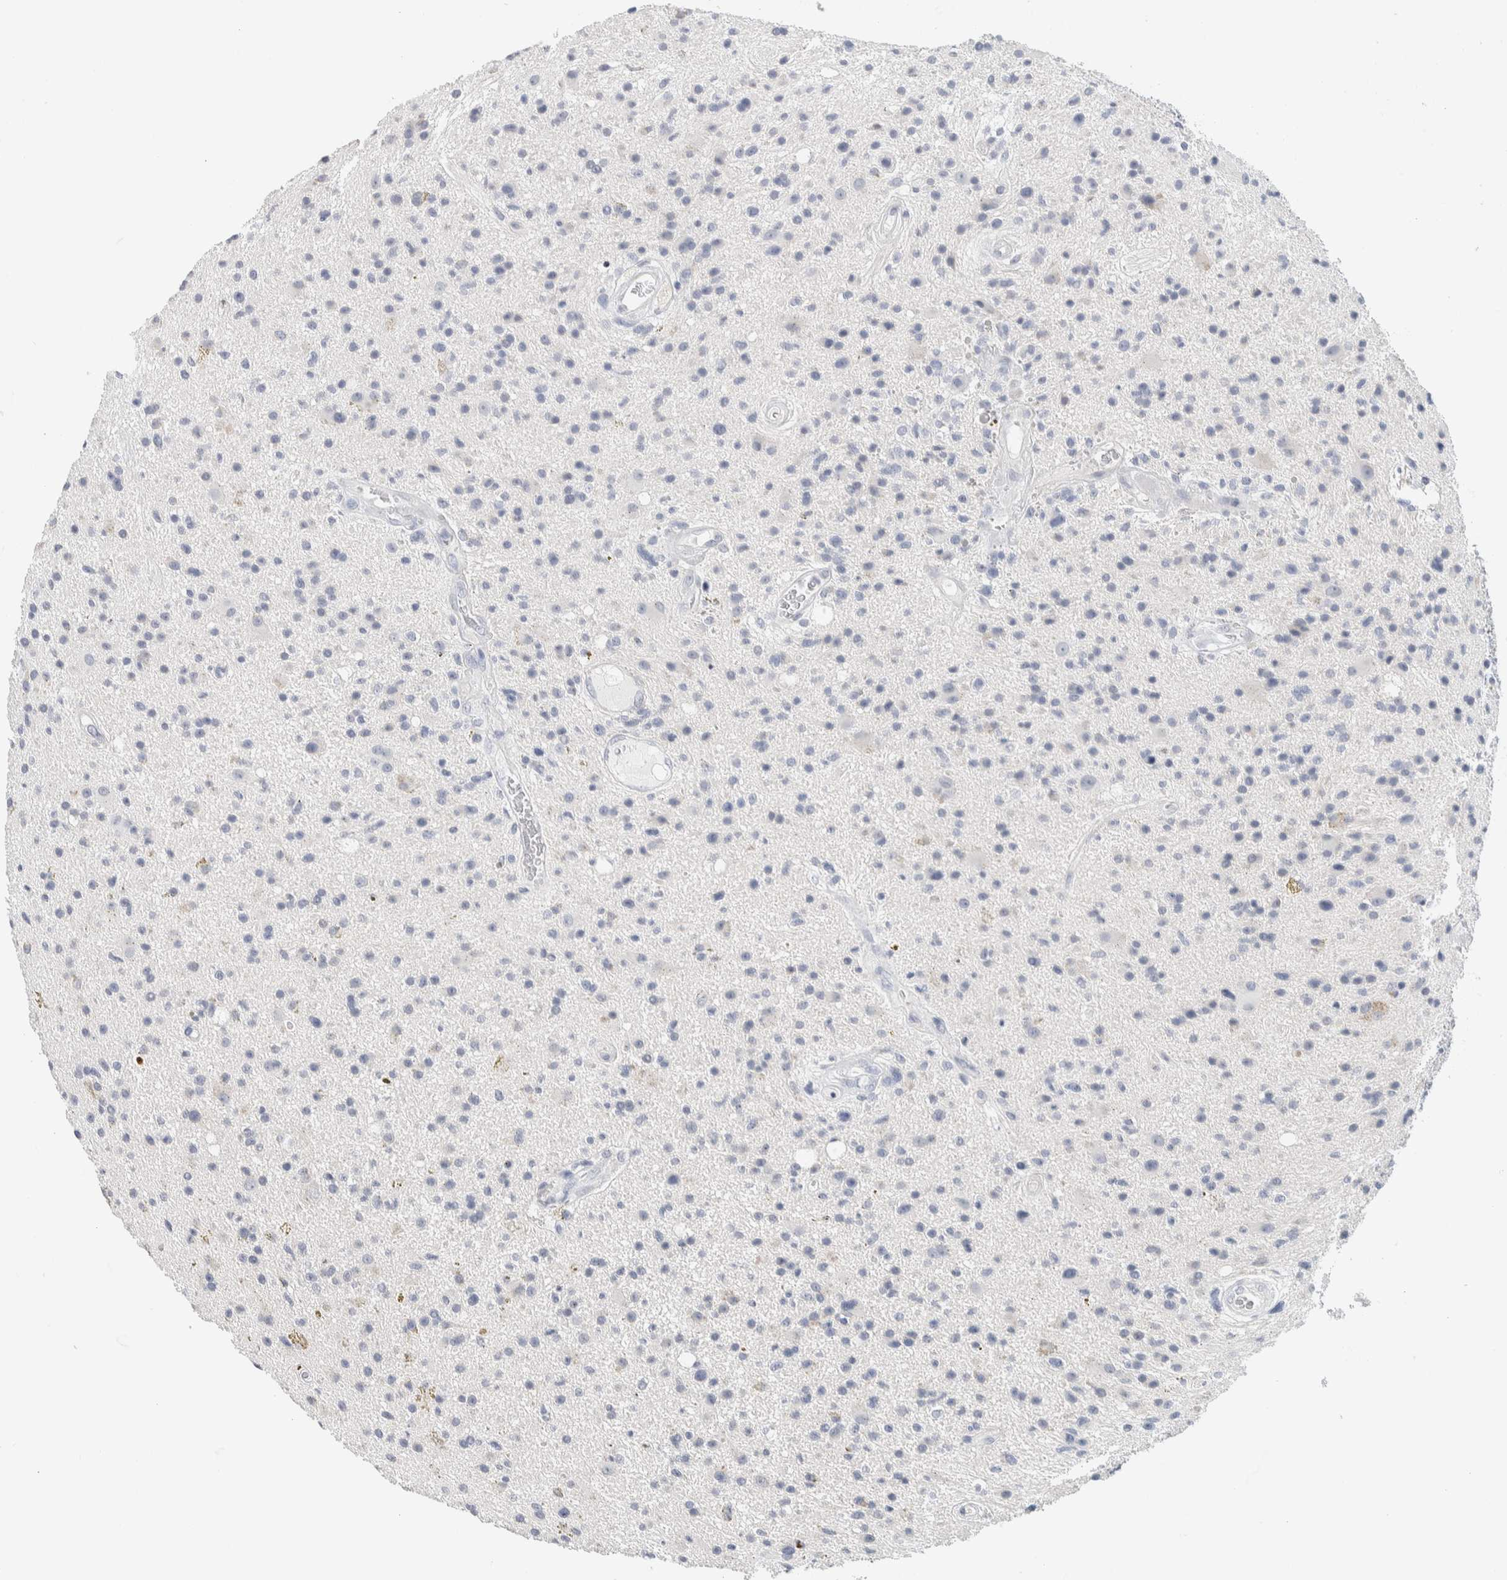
{"staining": {"intensity": "negative", "quantity": "none", "location": "none"}, "tissue": "glioma", "cell_type": "Tumor cells", "image_type": "cancer", "snomed": [{"axis": "morphology", "description": "Glioma, malignant, High grade"}, {"axis": "topography", "description": "Brain"}], "caption": "Immunohistochemical staining of human glioma shows no significant positivity in tumor cells. The staining is performed using DAB (3,3'-diaminobenzidine) brown chromogen with nuclei counter-stained in using hematoxylin.", "gene": "SCN2A", "patient": {"sex": "male", "age": 33}}